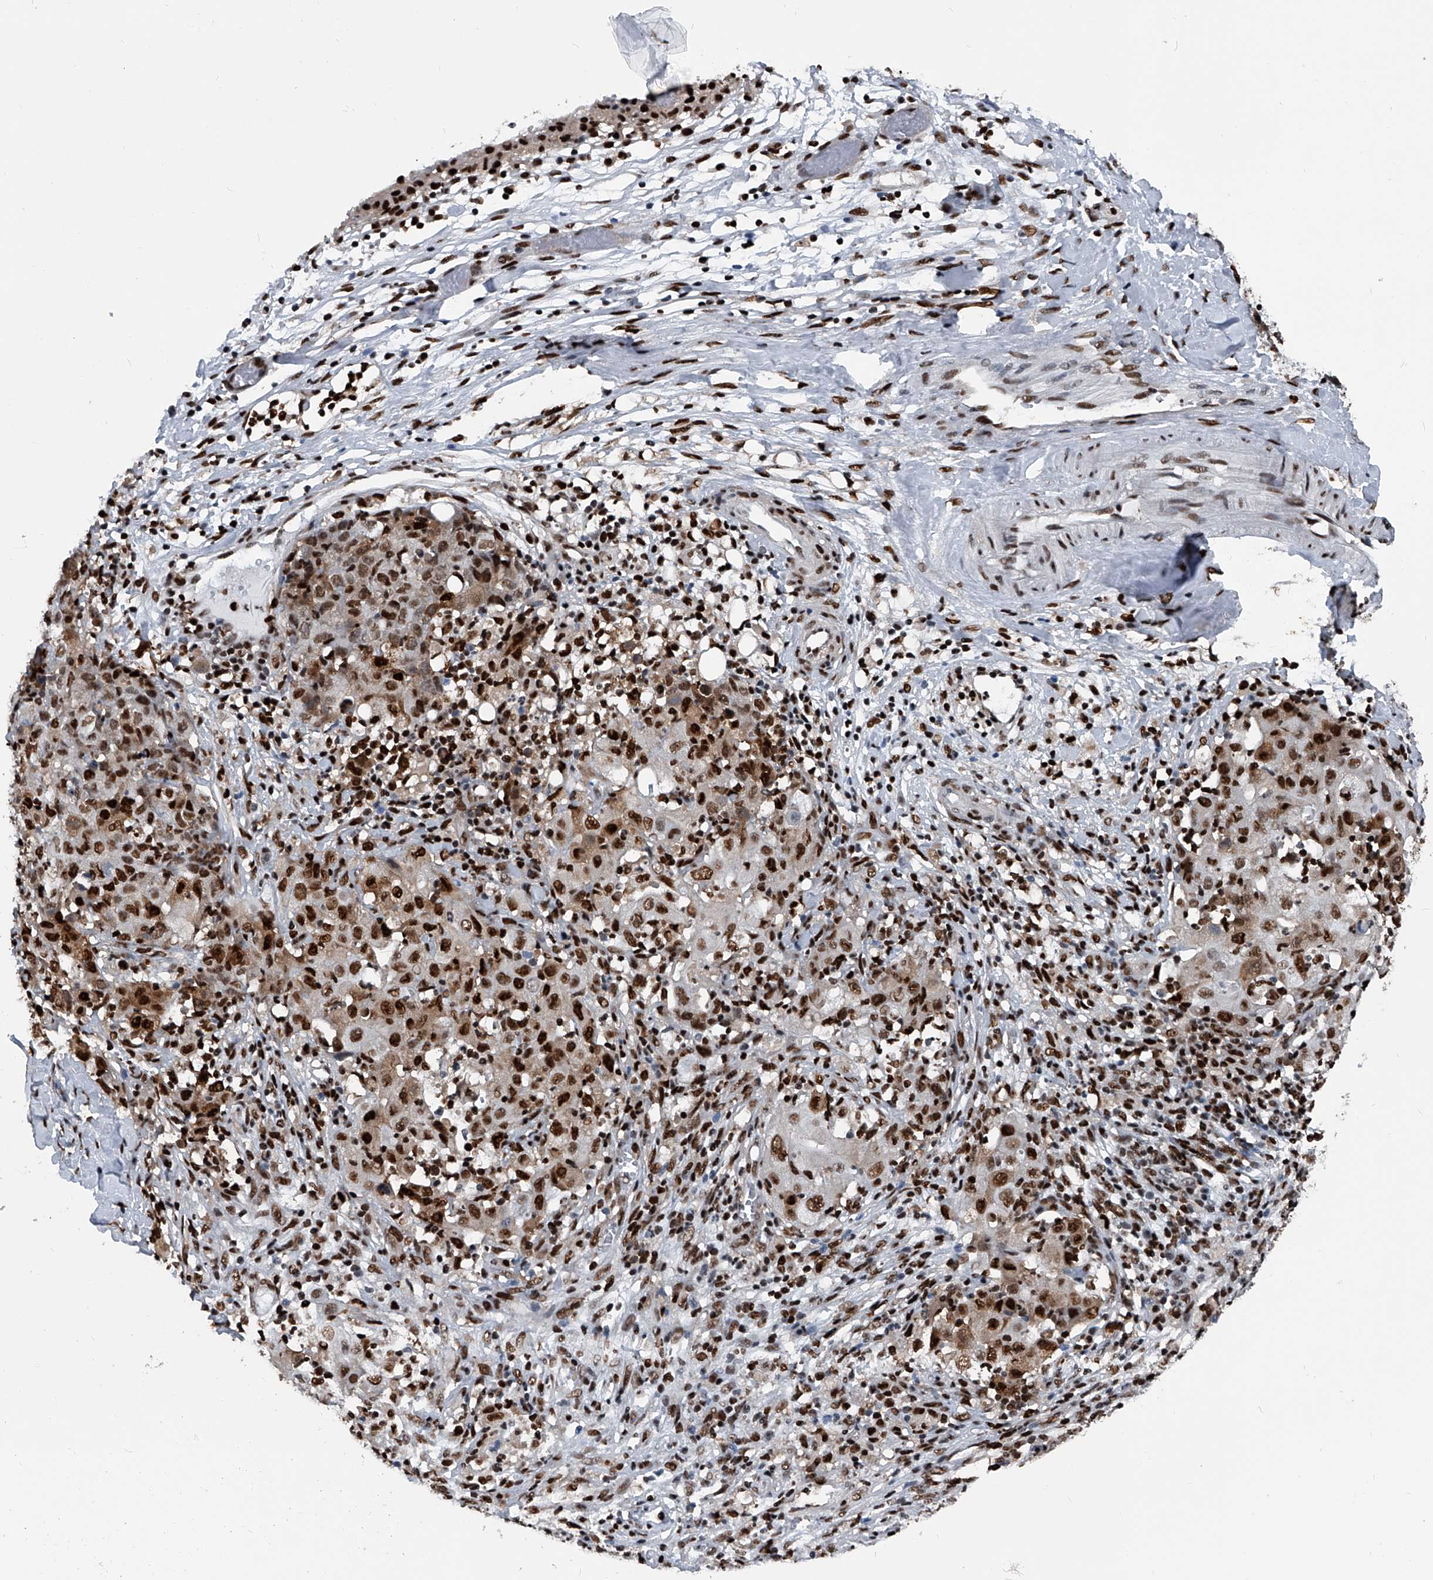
{"staining": {"intensity": "strong", "quantity": ">75%", "location": "cytoplasmic/membranous,nuclear"}, "tissue": "ovarian cancer", "cell_type": "Tumor cells", "image_type": "cancer", "snomed": [{"axis": "morphology", "description": "Carcinoma, endometroid"}, {"axis": "topography", "description": "Ovary"}], "caption": "The micrograph demonstrates staining of ovarian cancer (endometroid carcinoma), revealing strong cytoplasmic/membranous and nuclear protein staining (brown color) within tumor cells. (Stains: DAB (3,3'-diaminobenzidine) in brown, nuclei in blue, Microscopy: brightfield microscopy at high magnification).", "gene": "FKBP5", "patient": {"sex": "female", "age": 42}}